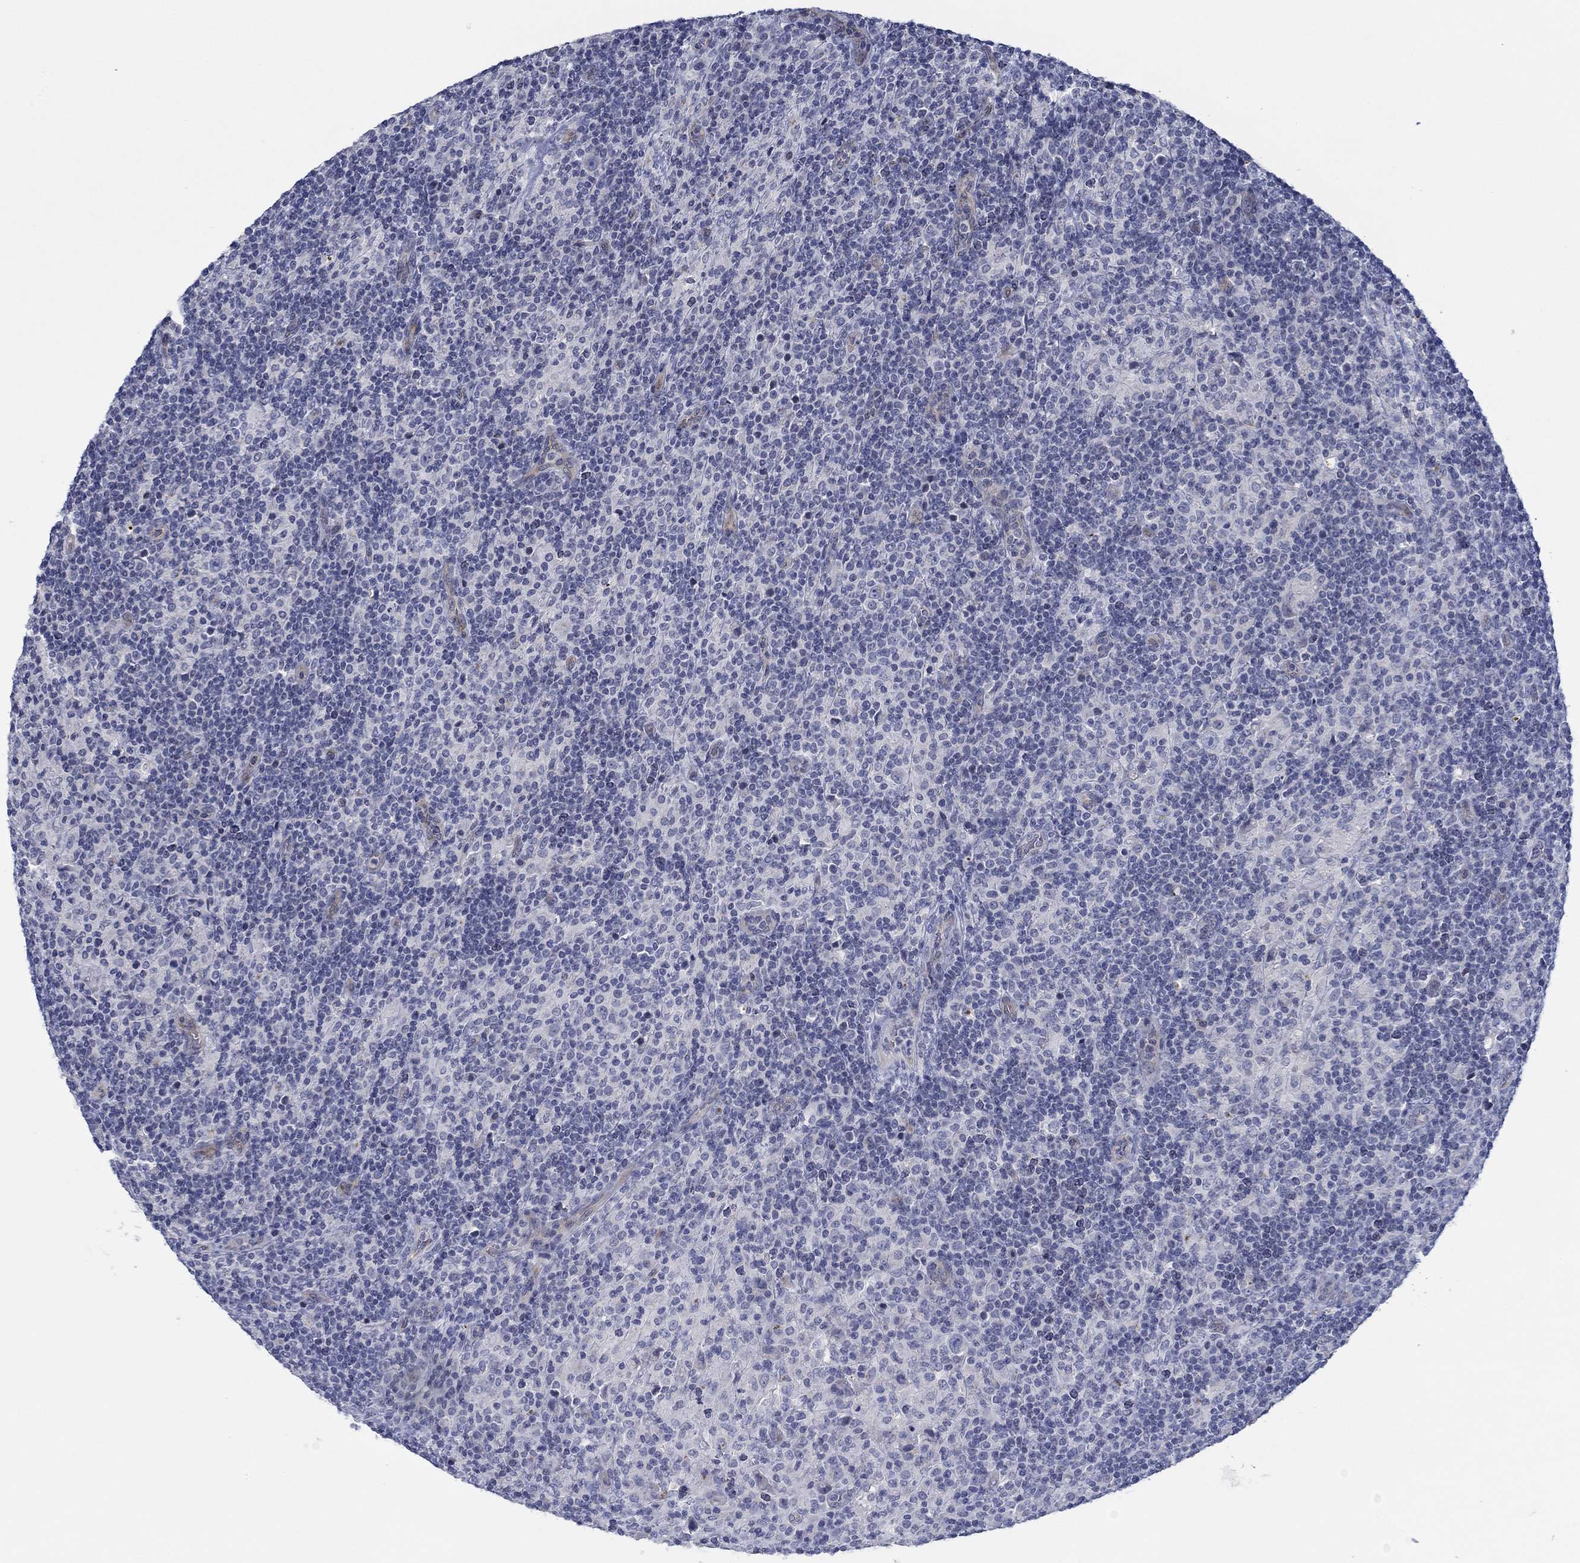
{"staining": {"intensity": "negative", "quantity": "none", "location": "none"}, "tissue": "lymphoma", "cell_type": "Tumor cells", "image_type": "cancer", "snomed": [{"axis": "morphology", "description": "Hodgkin's disease, NOS"}, {"axis": "topography", "description": "Lymph node"}], "caption": "Micrograph shows no significant protein staining in tumor cells of lymphoma.", "gene": "GJA5", "patient": {"sex": "male", "age": 70}}